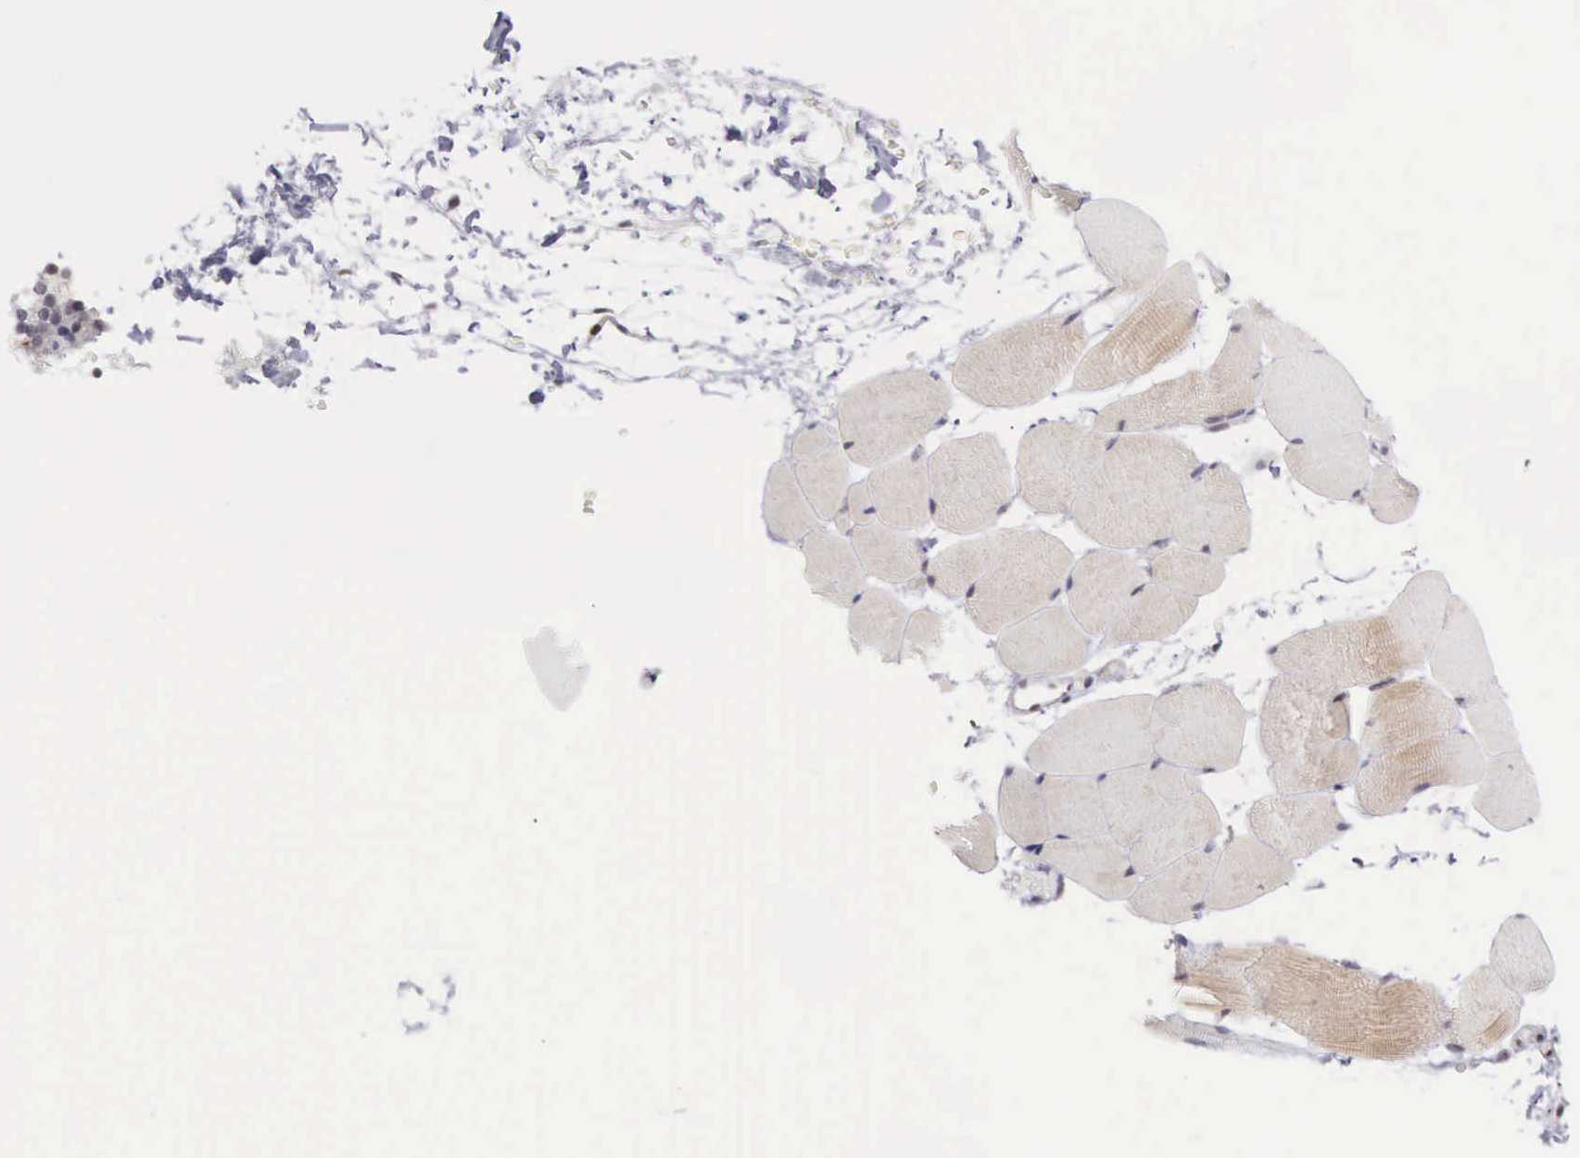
{"staining": {"intensity": "moderate", "quantity": "25%-75%", "location": "cytoplasmic/membranous"}, "tissue": "skeletal muscle", "cell_type": "Myocytes", "image_type": "normal", "snomed": [{"axis": "morphology", "description": "Normal tissue, NOS"}, {"axis": "topography", "description": "Skeletal muscle"}, {"axis": "topography", "description": "Parathyroid gland"}], "caption": "Immunohistochemistry staining of benign skeletal muscle, which exhibits medium levels of moderate cytoplasmic/membranous expression in approximately 25%-75% of myocytes indicating moderate cytoplasmic/membranous protein expression. The staining was performed using DAB (3,3'-diaminobenzidine) (brown) for protein detection and nuclei were counterstained in hematoxylin (blue).", "gene": "GRK3", "patient": {"sex": "female", "age": 37}}